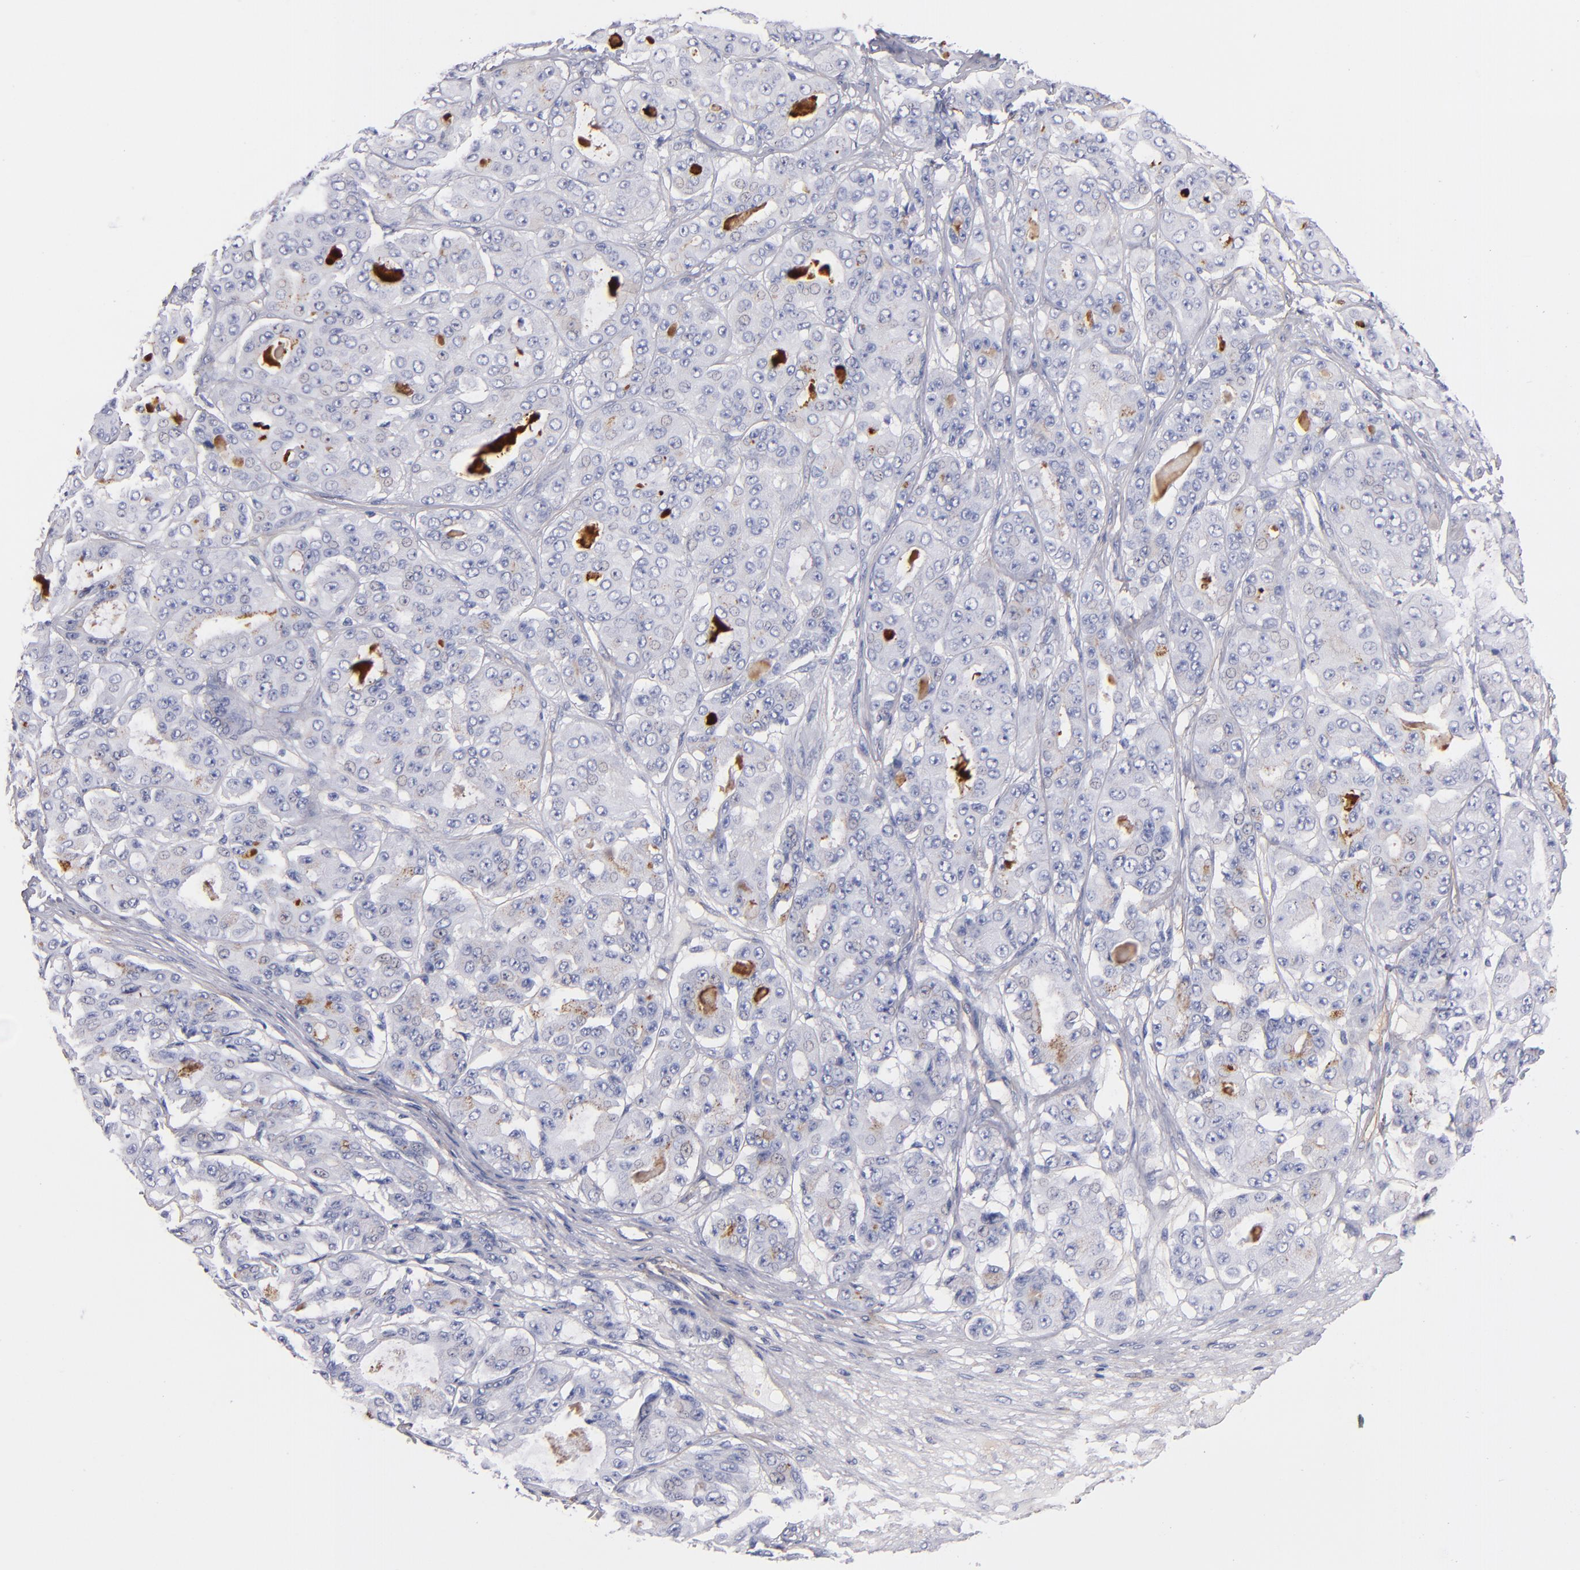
{"staining": {"intensity": "weak", "quantity": "<25%", "location": "cytoplasmic/membranous"}, "tissue": "ovarian cancer", "cell_type": "Tumor cells", "image_type": "cancer", "snomed": [{"axis": "morphology", "description": "Carcinoma, endometroid"}, {"axis": "topography", "description": "Ovary"}], "caption": "Immunohistochemistry (IHC) image of endometroid carcinoma (ovarian) stained for a protein (brown), which displays no positivity in tumor cells.", "gene": "LAMC1", "patient": {"sex": "female", "age": 61}}